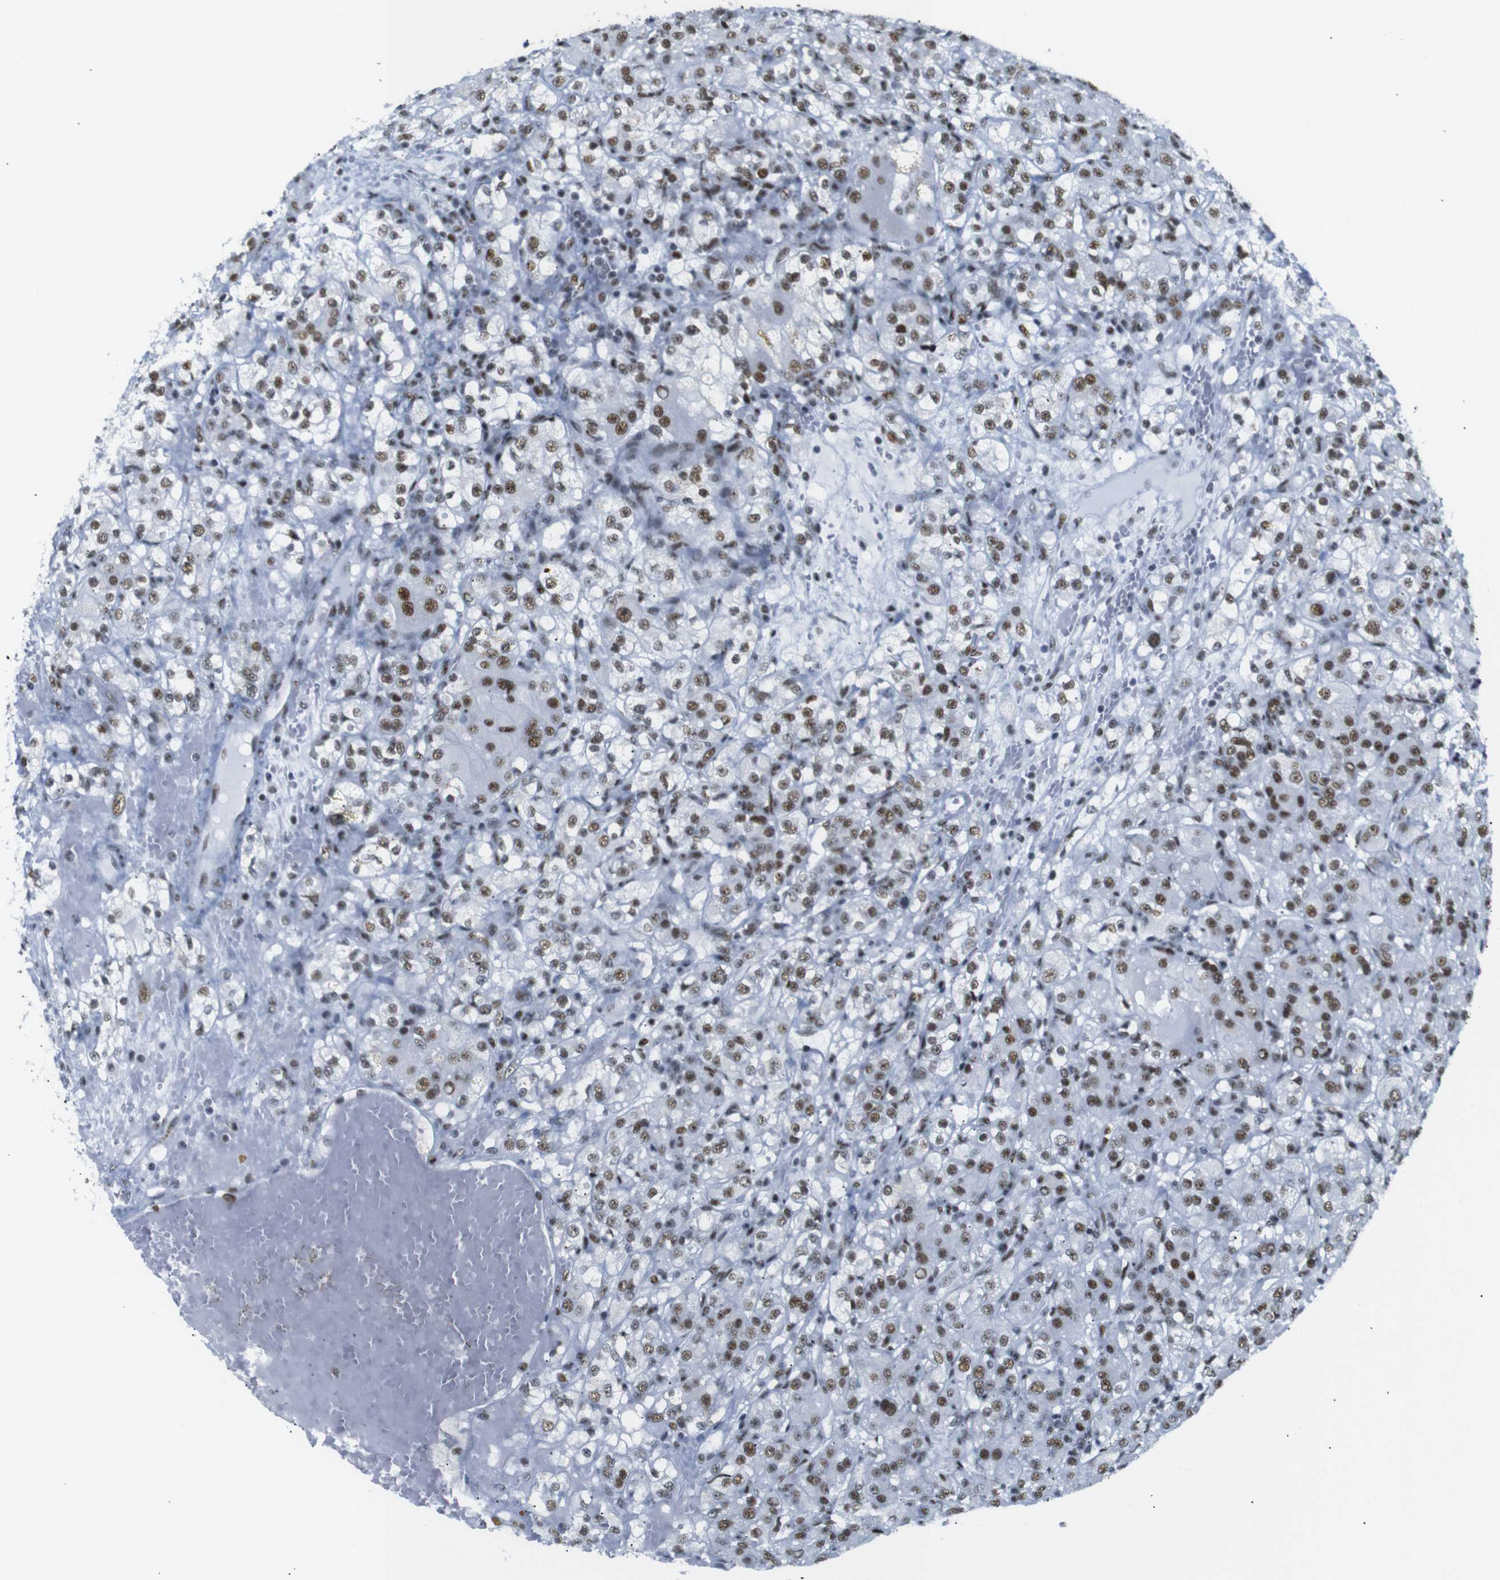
{"staining": {"intensity": "strong", "quantity": ">75%", "location": "nuclear"}, "tissue": "renal cancer", "cell_type": "Tumor cells", "image_type": "cancer", "snomed": [{"axis": "morphology", "description": "Normal tissue, NOS"}, {"axis": "morphology", "description": "Adenocarcinoma, NOS"}, {"axis": "topography", "description": "Kidney"}], "caption": "High-power microscopy captured an immunohistochemistry image of renal cancer (adenocarcinoma), revealing strong nuclear expression in about >75% of tumor cells. (brown staining indicates protein expression, while blue staining denotes nuclei).", "gene": "TRA2B", "patient": {"sex": "male", "age": 61}}